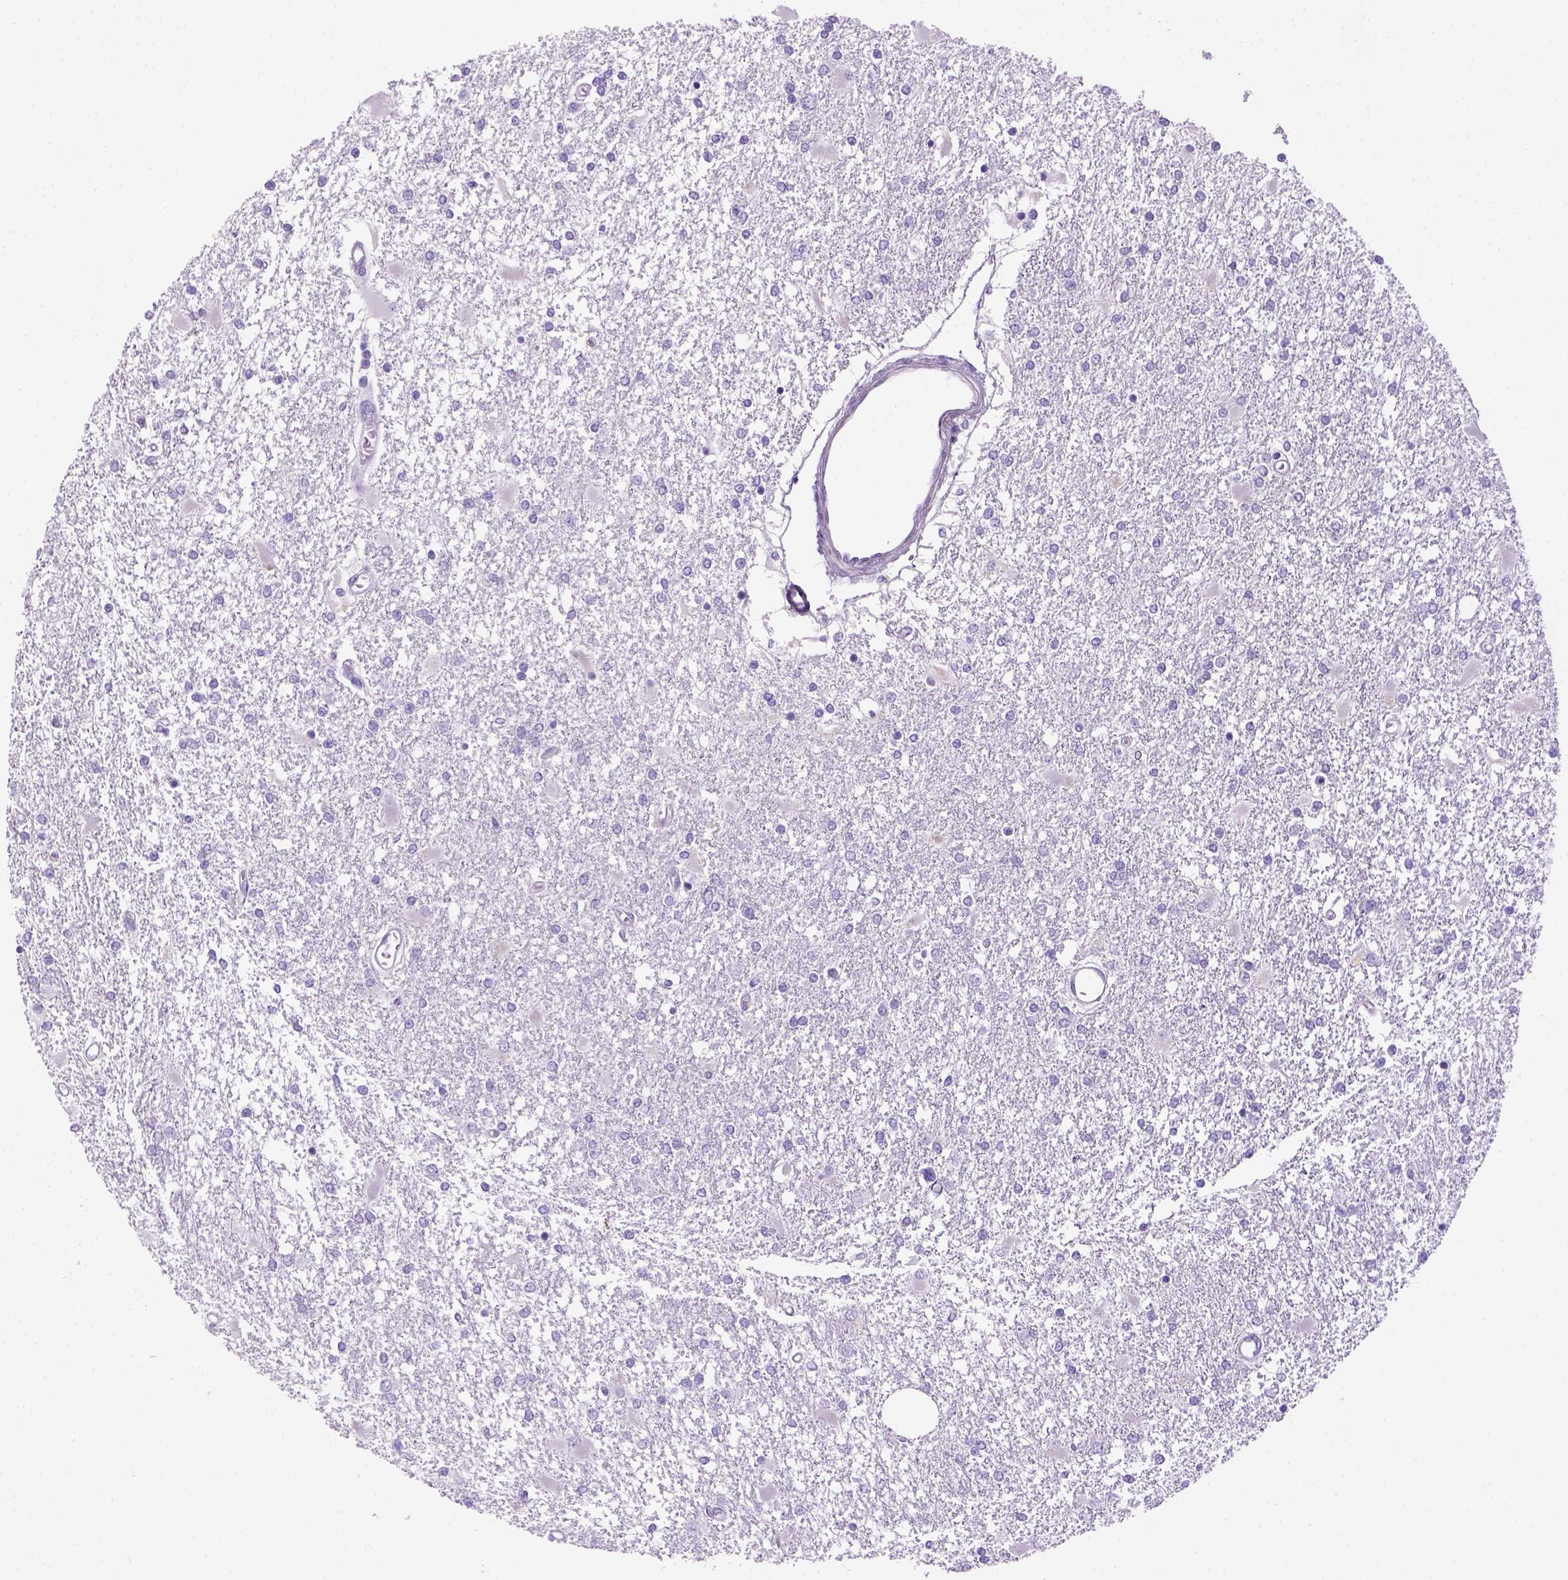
{"staining": {"intensity": "negative", "quantity": "none", "location": "none"}, "tissue": "glioma", "cell_type": "Tumor cells", "image_type": "cancer", "snomed": [{"axis": "morphology", "description": "Glioma, malignant, High grade"}, {"axis": "topography", "description": "Cerebral cortex"}], "caption": "An image of malignant glioma (high-grade) stained for a protein demonstrates no brown staining in tumor cells.", "gene": "DNAH11", "patient": {"sex": "male", "age": 79}}